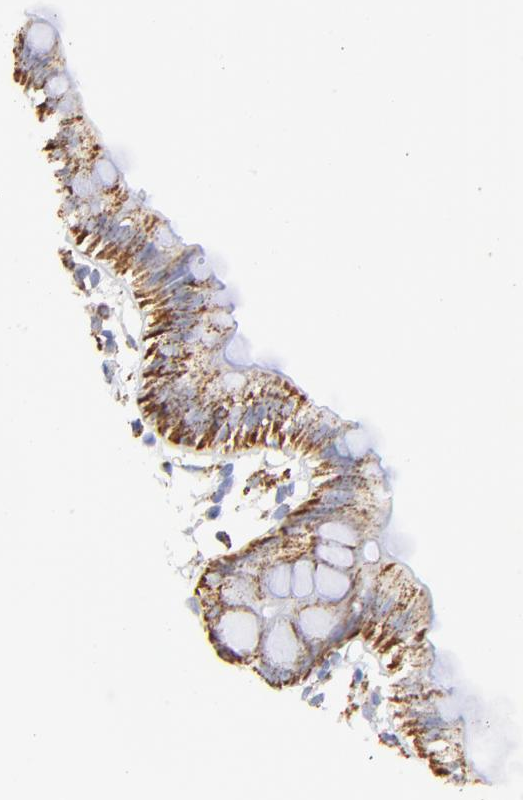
{"staining": {"intensity": "strong", "quantity": ">75%", "location": "cytoplasmic/membranous"}, "tissue": "colon", "cell_type": "Glandular cells", "image_type": "normal", "snomed": [{"axis": "morphology", "description": "Normal tissue, NOS"}, {"axis": "topography", "description": "Colon"}], "caption": "This is a micrograph of immunohistochemistry (IHC) staining of normal colon, which shows strong staining in the cytoplasmic/membranous of glandular cells.", "gene": "COX4I1", "patient": {"sex": "male", "age": 14}}